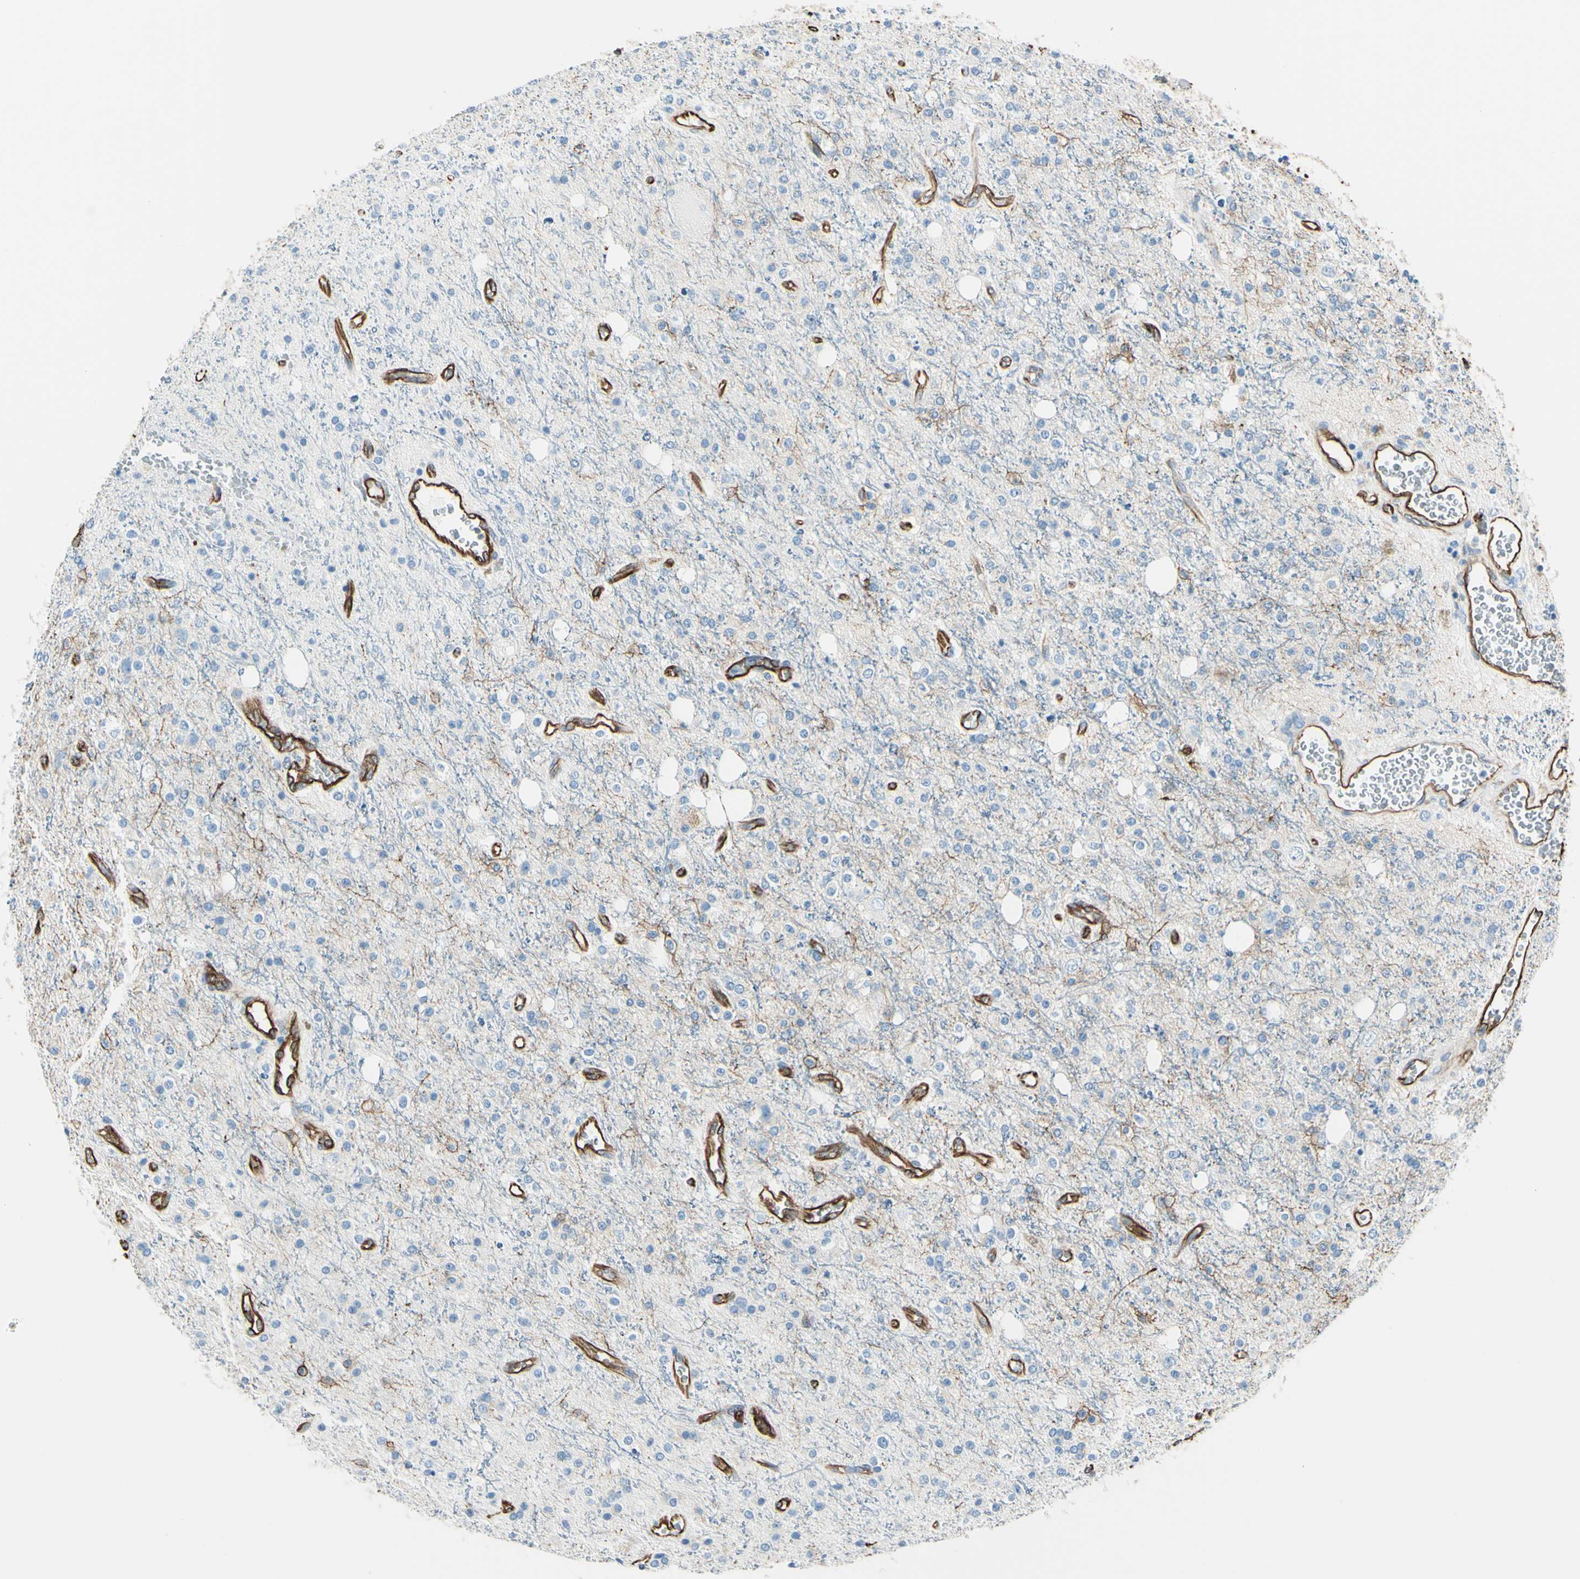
{"staining": {"intensity": "moderate", "quantity": "<25%", "location": "cytoplasmic/membranous"}, "tissue": "glioma", "cell_type": "Tumor cells", "image_type": "cancer", "snomed": [{"axis": "morphology", "description": "Glioma, malignant, High grade"}, {"axis": "topography", "description": "Brain"}], "caption": "Glioma stained for a protein (brown) shows moderate cytoplasmic/membranous positive expression in approximately <25% of tumor cells.", "gene": "PTH2R", "patient": {"sex": "male", "age": 47}}